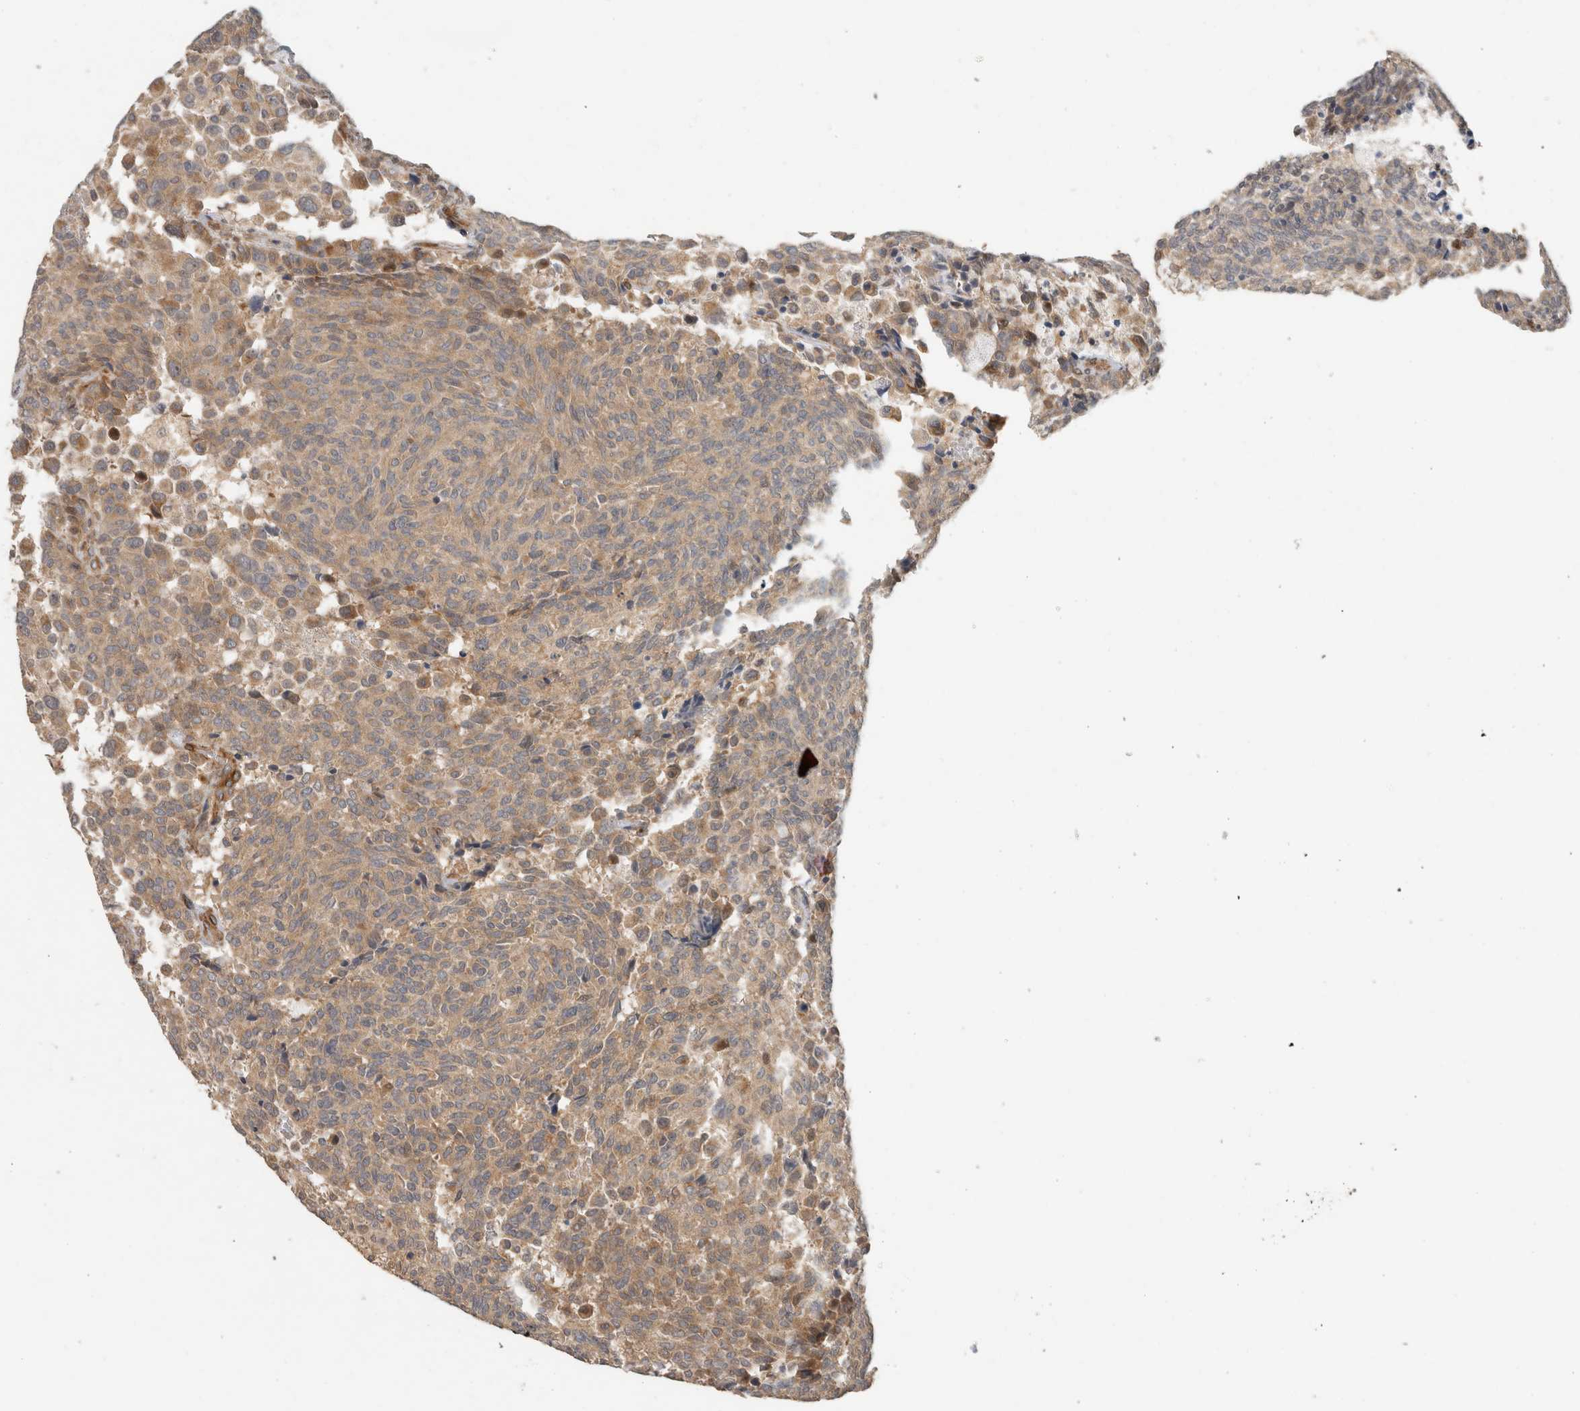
{"staining": {"intensity": "weak", "quantity": "25%-75%", "location": "cytoplasmic/membranous"}, "tissue": "carcinoid", "cell_type": "Tumor cells", "image_type": "cancer", "snomed": [{"axis": "morphology", "description": "Carcinoid, malignant, NOS"}, {"axis": "topography", "description": "Pancreas"}], "caption": "Protein staining exhibits weak cytoplasmic/membranous expression in approximately 25%-75% of tumor cells in carcinoid.", "gene": "SIPA1L2", "patient": {"sex": "female", "age": 54}}